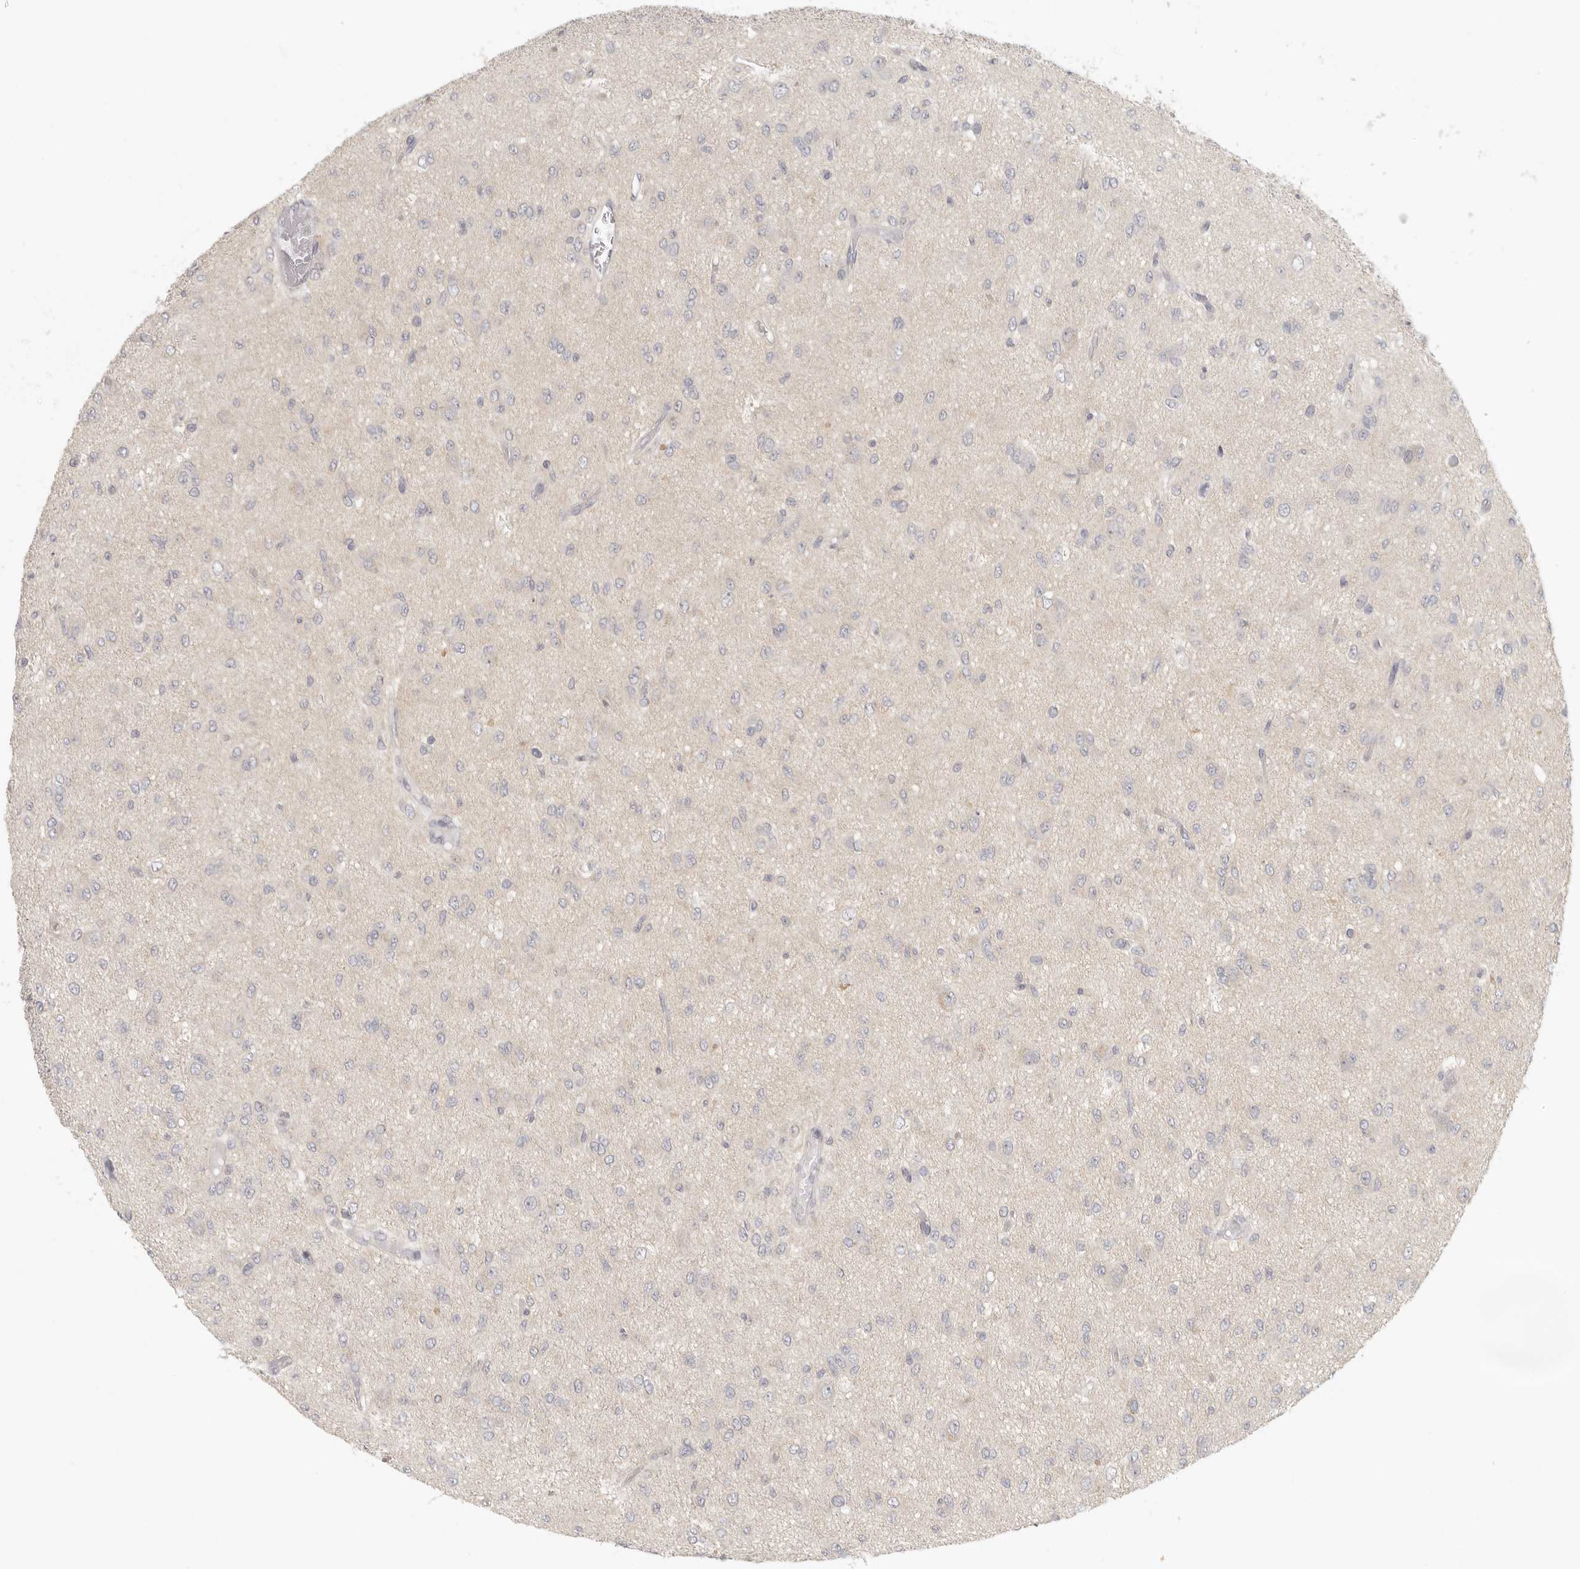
{"staining": {"intensity": "negative", "quantity": "none", "location": "none"}, "tissue": "glioma", "cell_type": "Tumor cells", "image_type": "cancer", "snomed": [{"axis": "morphology", "description": "Glioma, malignant, High grade"}, {"axis": "topography", "description": "Brain"}], "caption": "Tumor cells are negative for brown protein staining in glioma.", "gene": "AHDC1", "patient": {"sex": "female", "age": 59}}